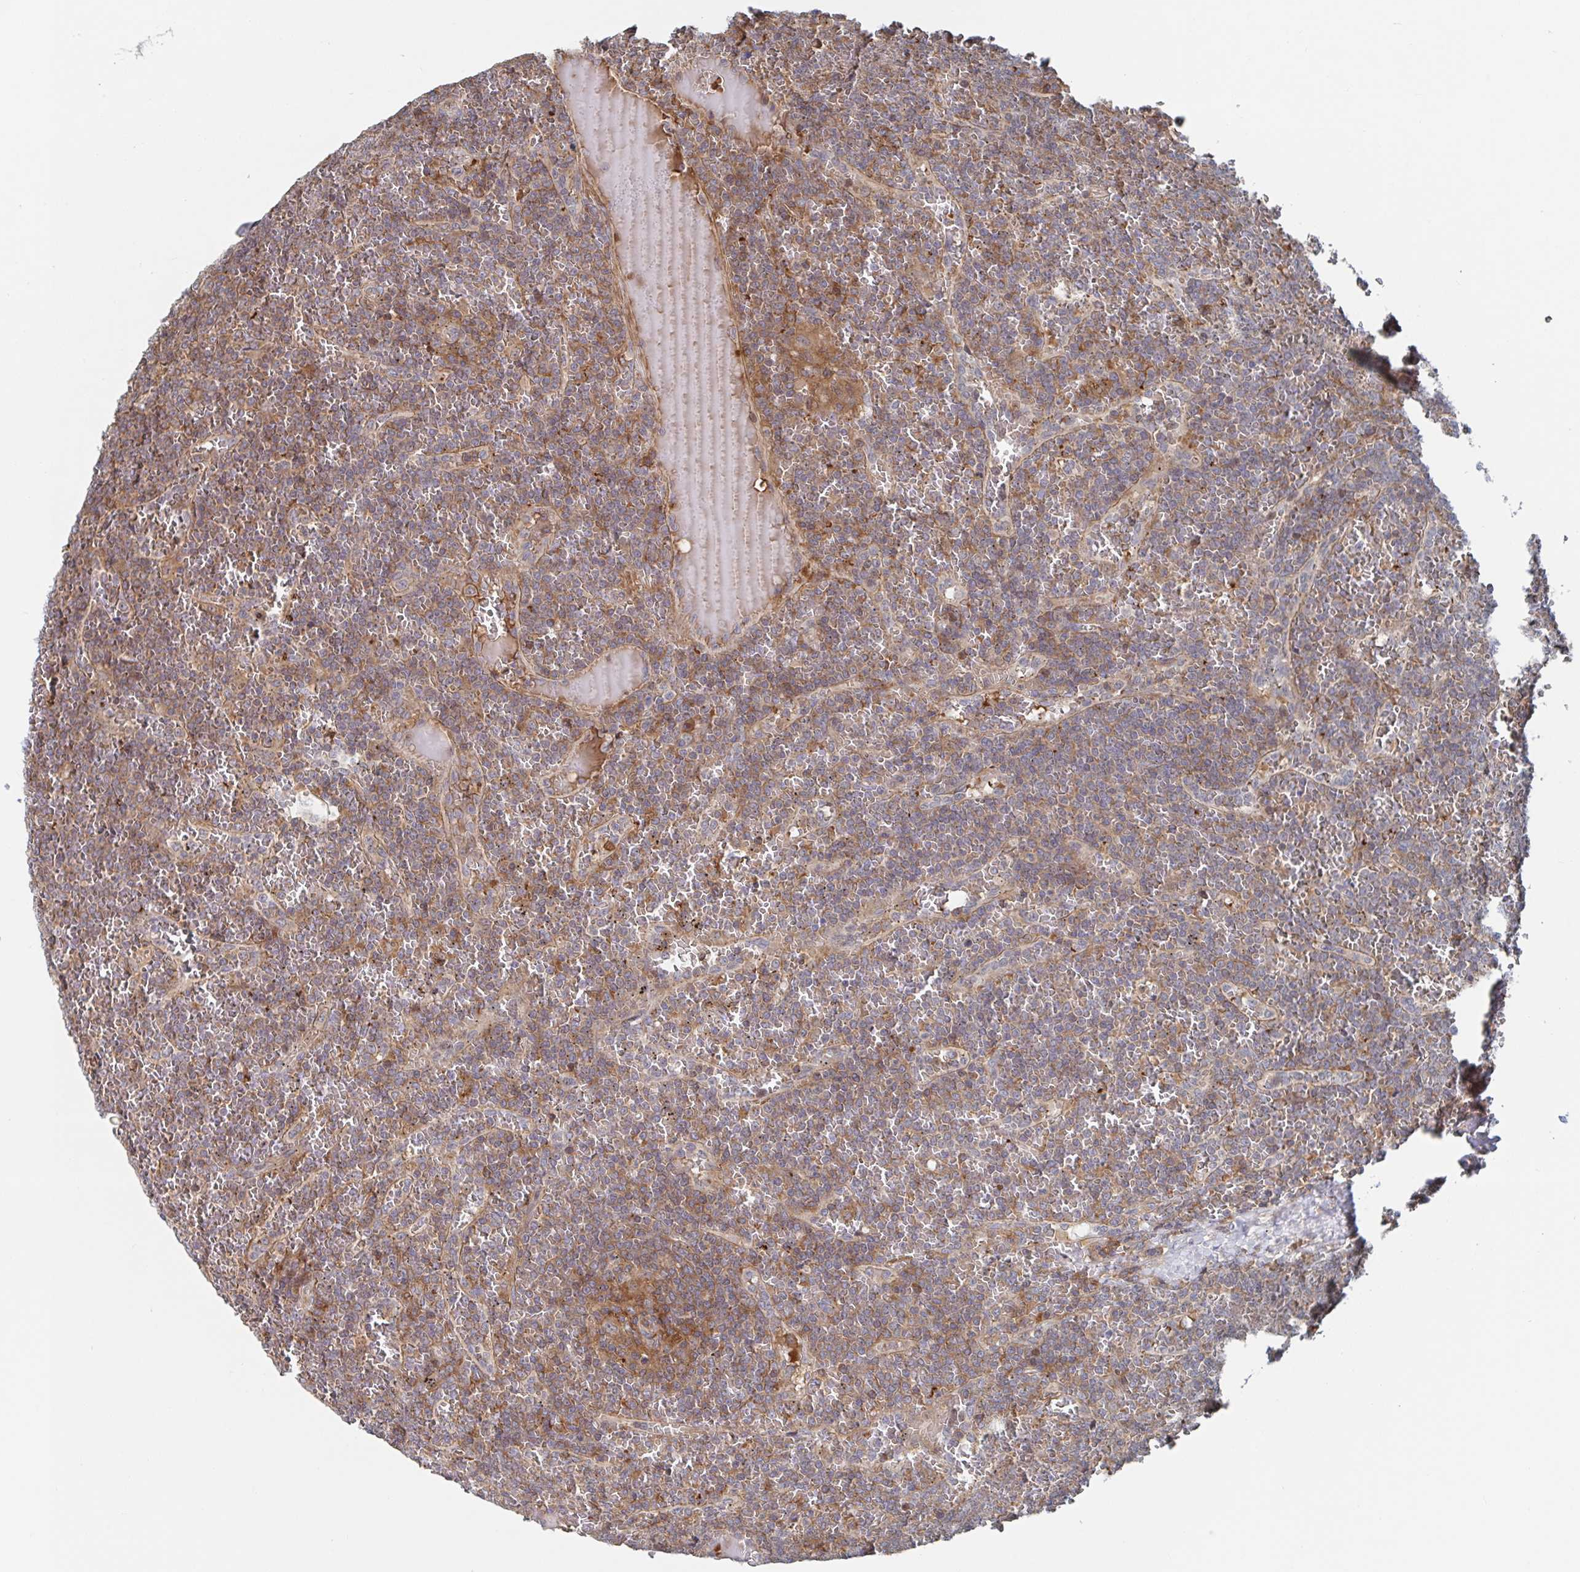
{"staining": {"intensity": "weak", "quantity": ">75%", "location": "cytoplasmic/membranous"}, "tissue": "lymphoma", "cell_type": "Tumor cells", "image_type": "cancer", "snomed": [{"axis": "morphology", "description": "Malignant lymphoma, non-Hodgkin's type, Low grade"}, {"axis": "topography", "description": "Spleen"}], "caption": "An IHC image of neoplastic tissue is shown. Protein staining in brown shows weak cytoplasmic/membranous positivity in low-grade malignant lymphoma, non-Hodgkin's type within tumor cells. Using DAB (brown) and hematoxylin (blue) stains, captured at high magnification using brightfield microscopy.", "gene": "DHRS12", "patient": {"sex": "female", "age": 19}}